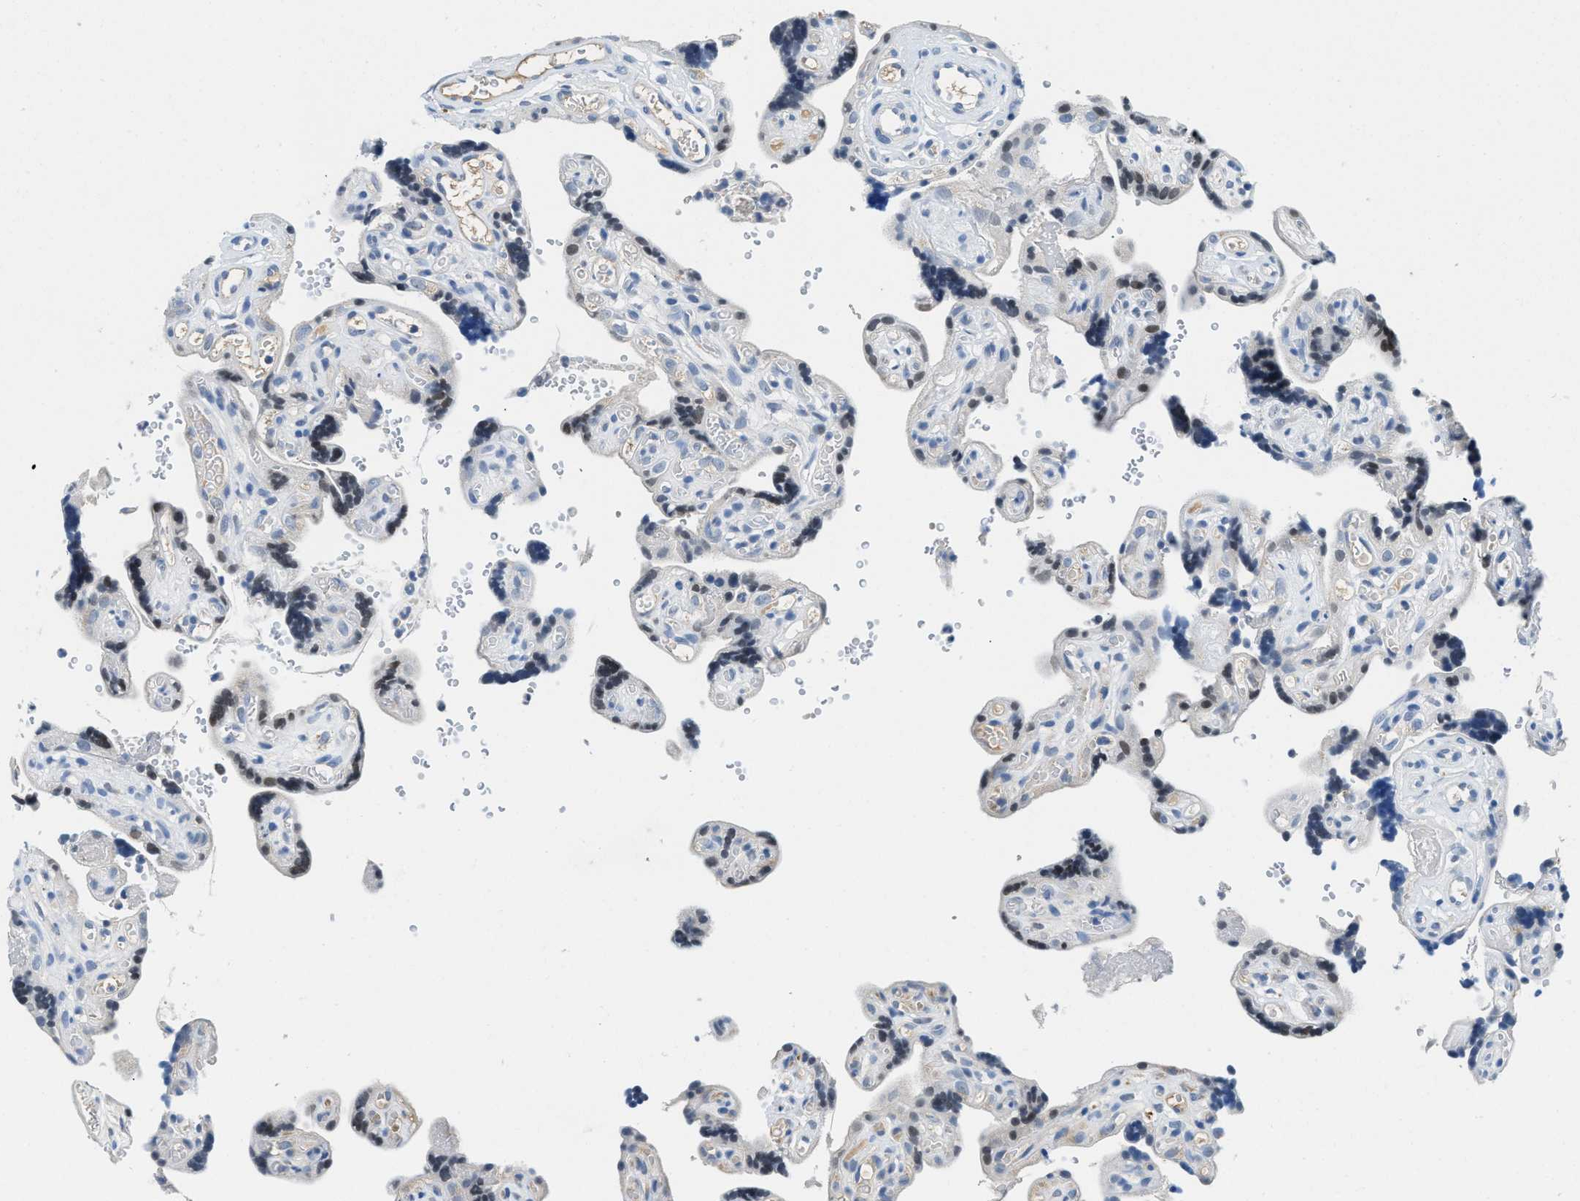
{"staining": {"intensity": "negative", "quantity": "none", "location": "none"}, "tissue": "placenta", "cell_type": "Decidual cells", "image_type": "normal", "snomed": [{"axis": "morphology", "description": "Normal tissue, NOS"}, {"axis": "topography", "description": "Placenta"}], "caption": "The micrograph shows no significant expression in decidual cells of placenta.", "gene": "TSPAN3", "patient": {"sex": "female", "age": 30}}